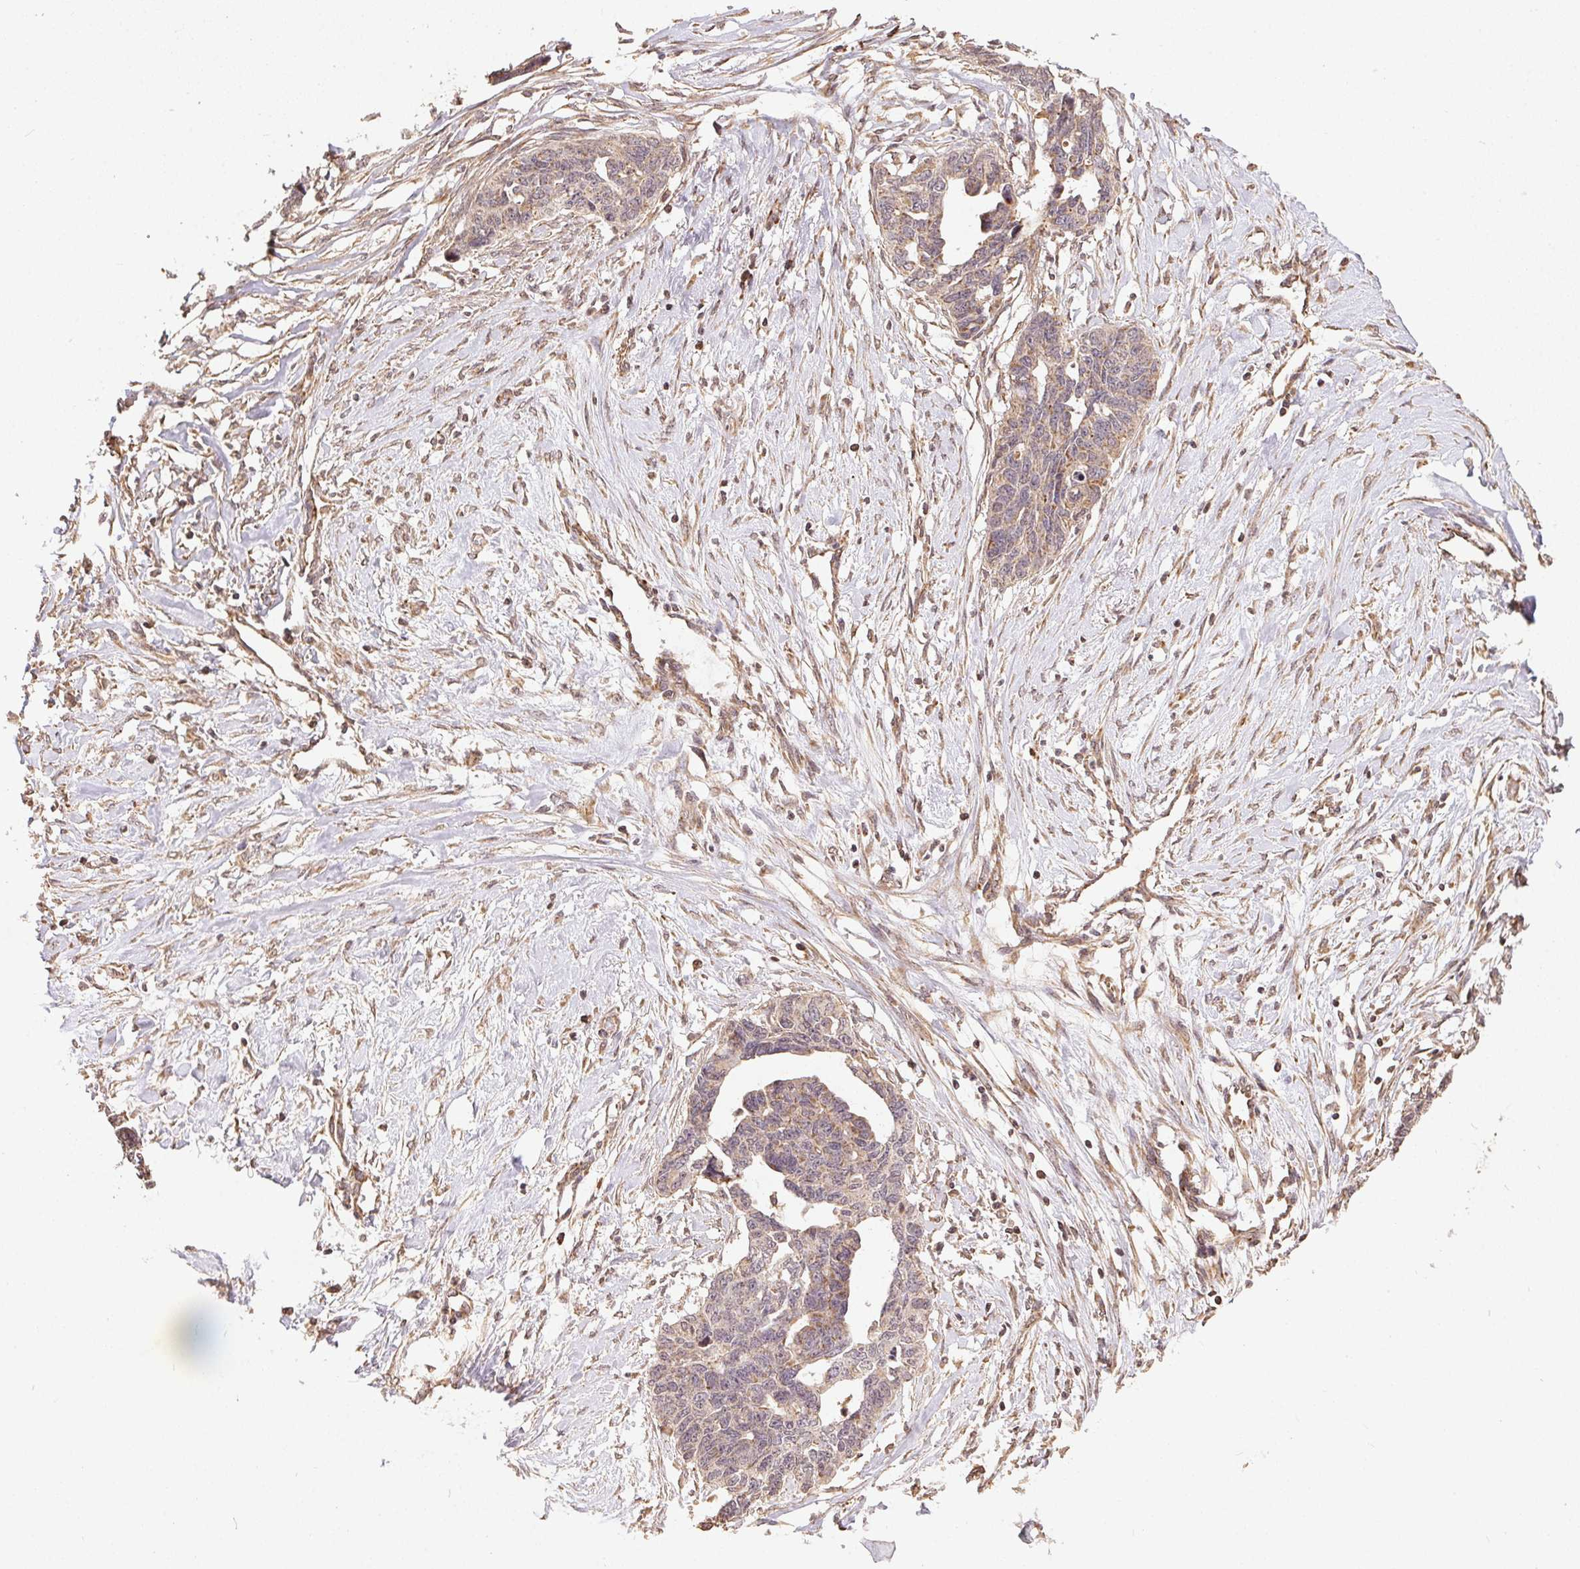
{"staining": {"intensity": "weak", "quantity": ">75%", "location": "cytoplasmic/membranous"}, "tissue": "ovarian cancer", "cell_type": "Tumor cells", "image_type": "cancer", "snomed": [{"axis": "morphology", "description": "Cystadenocarcinoma, serous, NOS"}, {"axis": "topography", "description": "Ovary"}], "caption": "IHC (DAB (3,3'-diaminobenzidine)) staining of ovarian cancer demonstrates weak cytoplasmic/membranous protein staining in about >75% of tumor cells. (DAB IHC, brown staining for protein, blue staining for nuclei).", "gene": "SPRED2", "patient": {"sex": "female", "age": 69}}